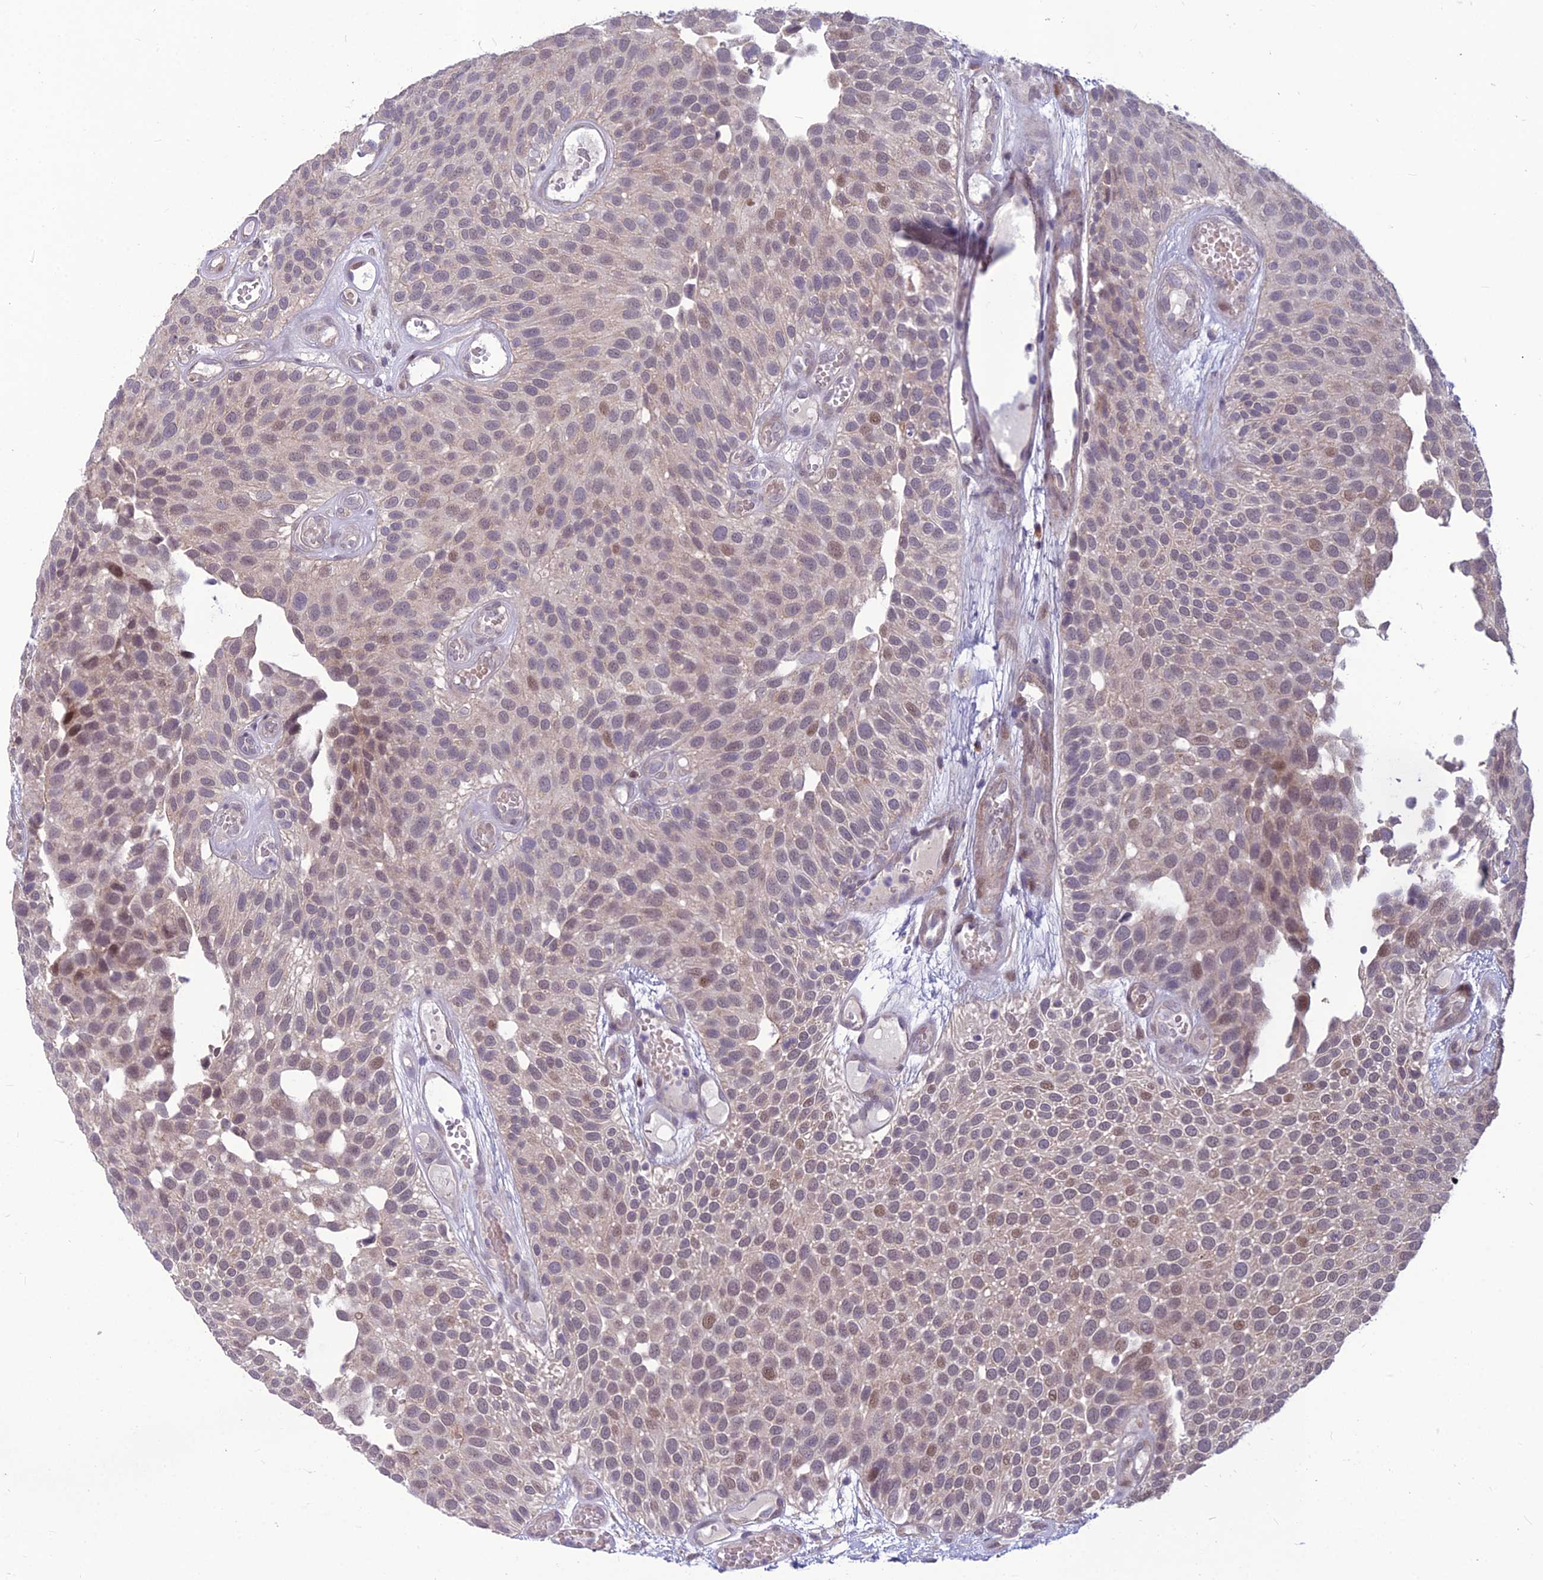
{"staining": {"intensity": "weak", "quantity": "25%-75%", "location": "cytoplasmic/membranous,nuclear"}, "tissue": "urothelial cancer", "cell_type": "Tumor cells", "image_type": "cancer", "snomed": [{"axis": "morphology", "description": "Urothelial carcinoma, Low grade"}, {"axis": "topography", "description": "Urinary bladder"}], "caption": "DAB immunohistochemical staining of human urothelial cancer exhibits weak cytoplasmic/membranous and nuclear protein positivity in approximately 25%-75% of tumor cells.", "gene": "FBRS", "patient": {"sex": "male", "age": 89}}